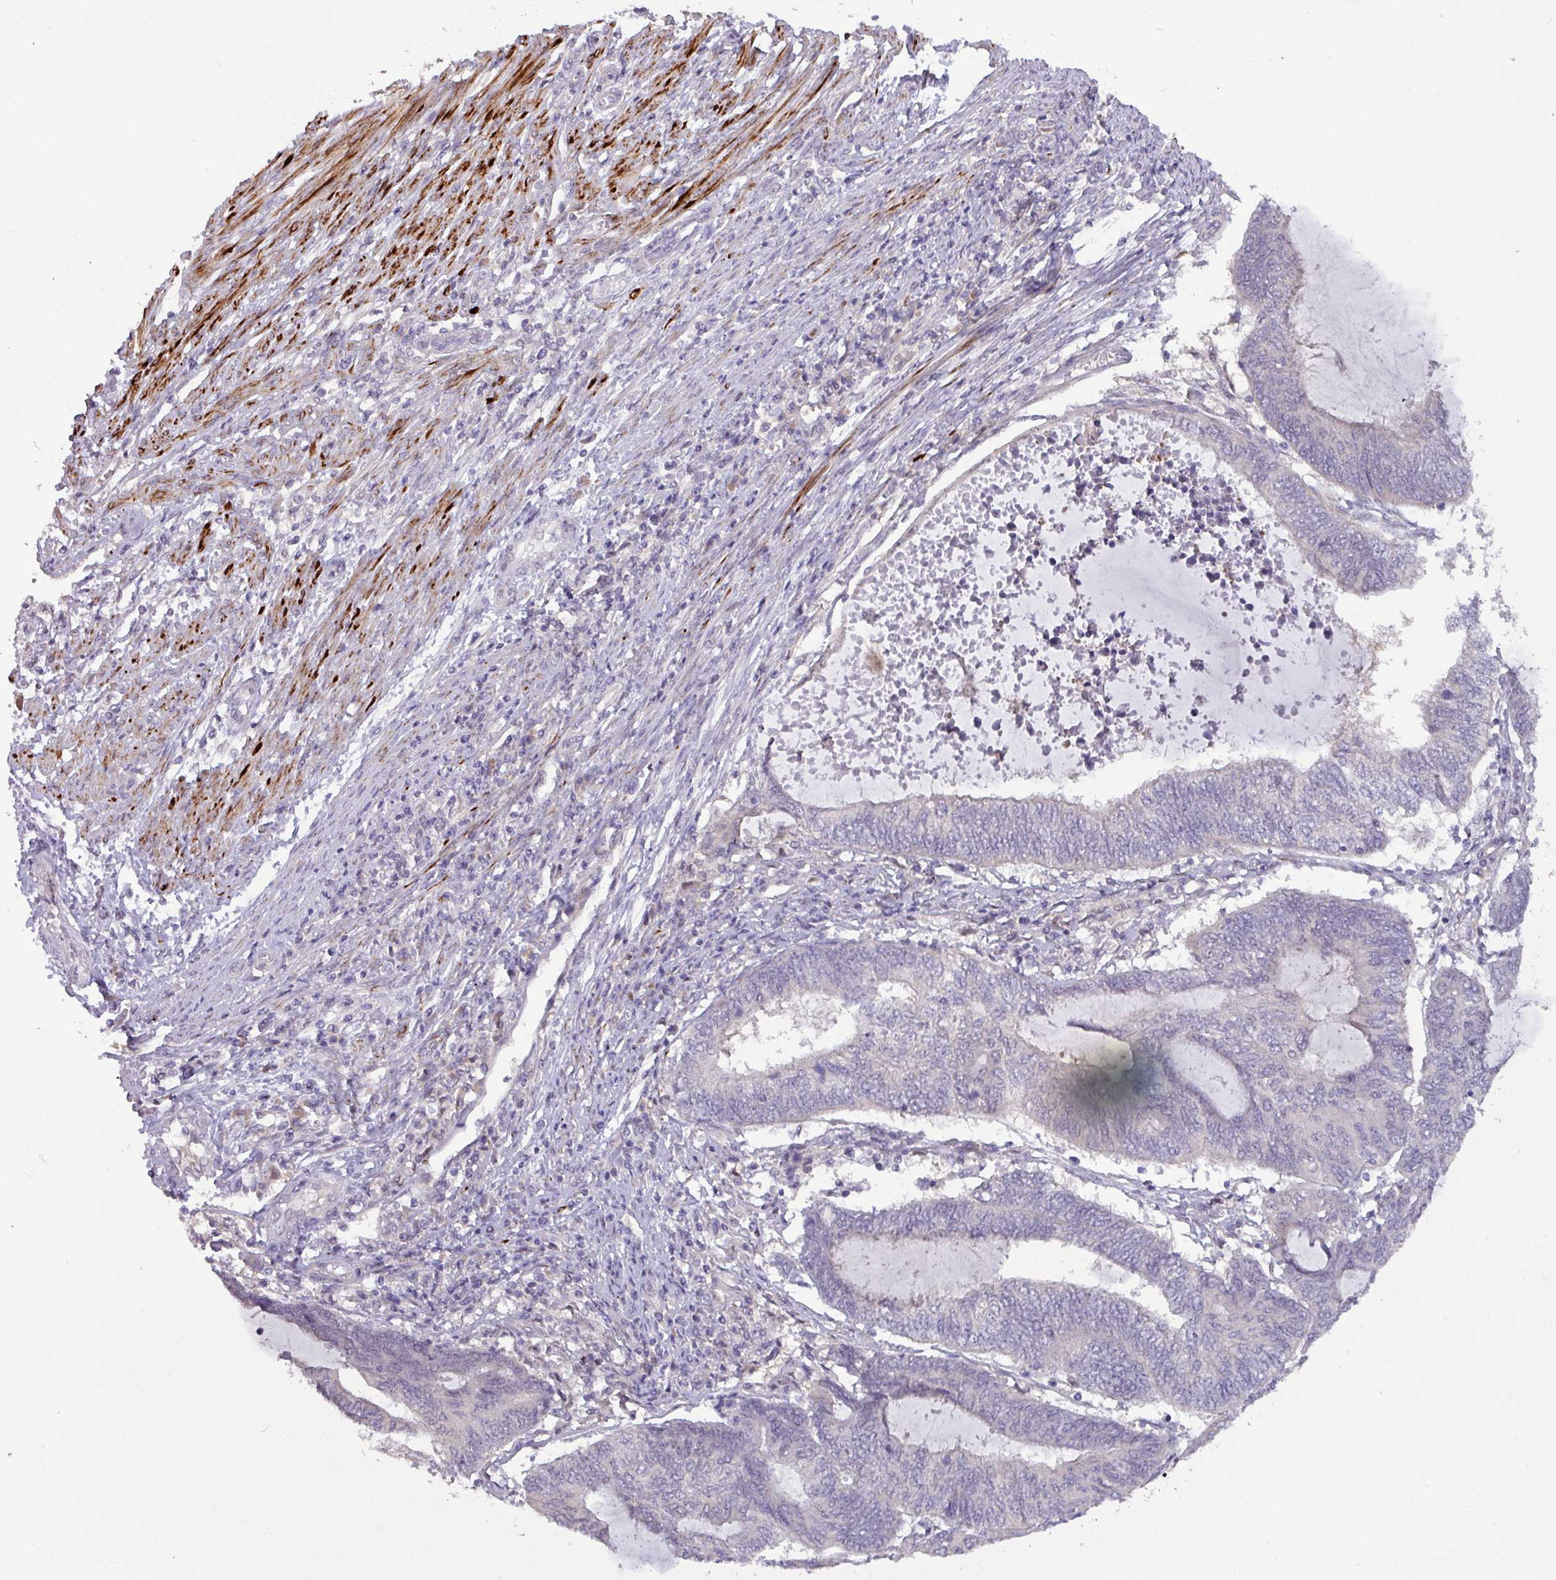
{"staining": {"intensity": "negative", "quantity": "none", "location": "none"}, "tissue": "endometrial cancer", "cell_type": "Tumor cells", "image_type": "cancer", "snomed": [{"axis": "morphology", "description": "Adenocarcinoma, NOS"}, {"axis": "topography", "description": "Uterus"}, {"axis": "topography", "description": "Endometrium"}], "caption": "This image is of endometrial cancer (adenocarcinoma) stained with IHC to label a protein in brown with the nuclei are counter-stained blue. There is no positivity in tumor cells.", "gene": "RIPPLY1", "patient": {"sex": "female", "age": 70}}